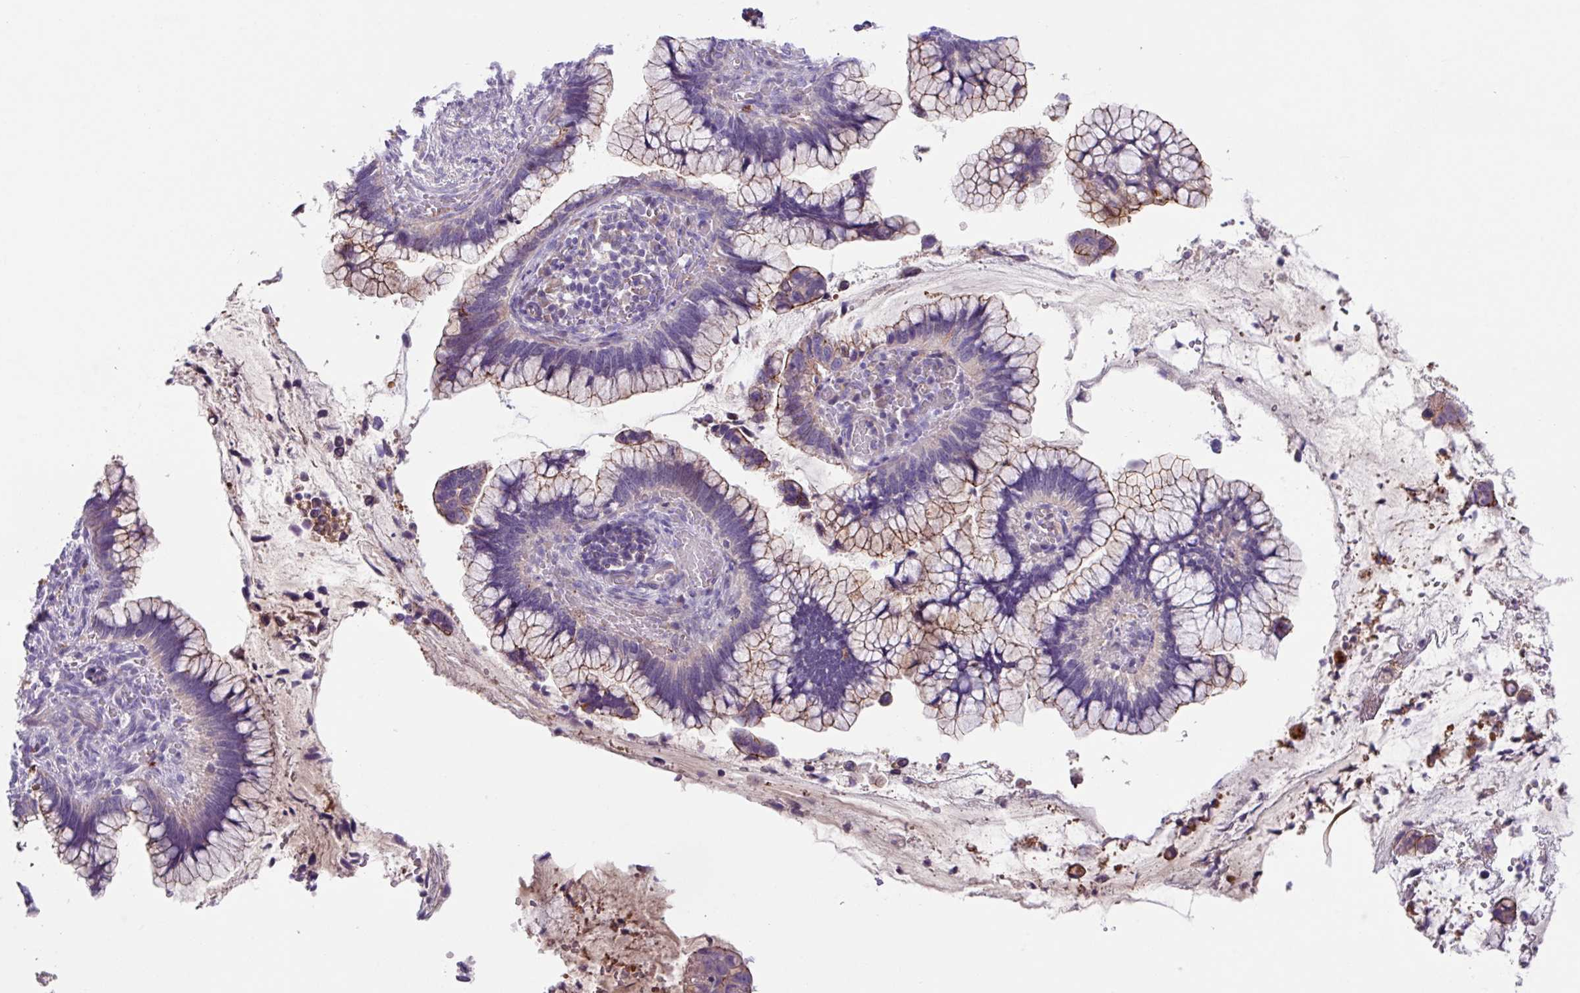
{"staining": {"intensity": "weak", "quantity": "25%-75%", "location": "cytoplasmic/membranous"}, "tissue": "cervical cancer", "cell_type": "Tumor cells", "image_type": "cancer", "snomed": [{"axis": "morphology", "description": "Adenocarcinoma, NOS"}, {"axis": "topography", "description": "Cervix"}], "caption": "A brown stain labels weak cytoplasmic/membranous positivity of a protein in cervical adenocarcinoma tumor cells. (IHC, brightfield microscopy, high magnification).", "gene": "IQCJ", "patient": {"sex": "female", "age": 44}}